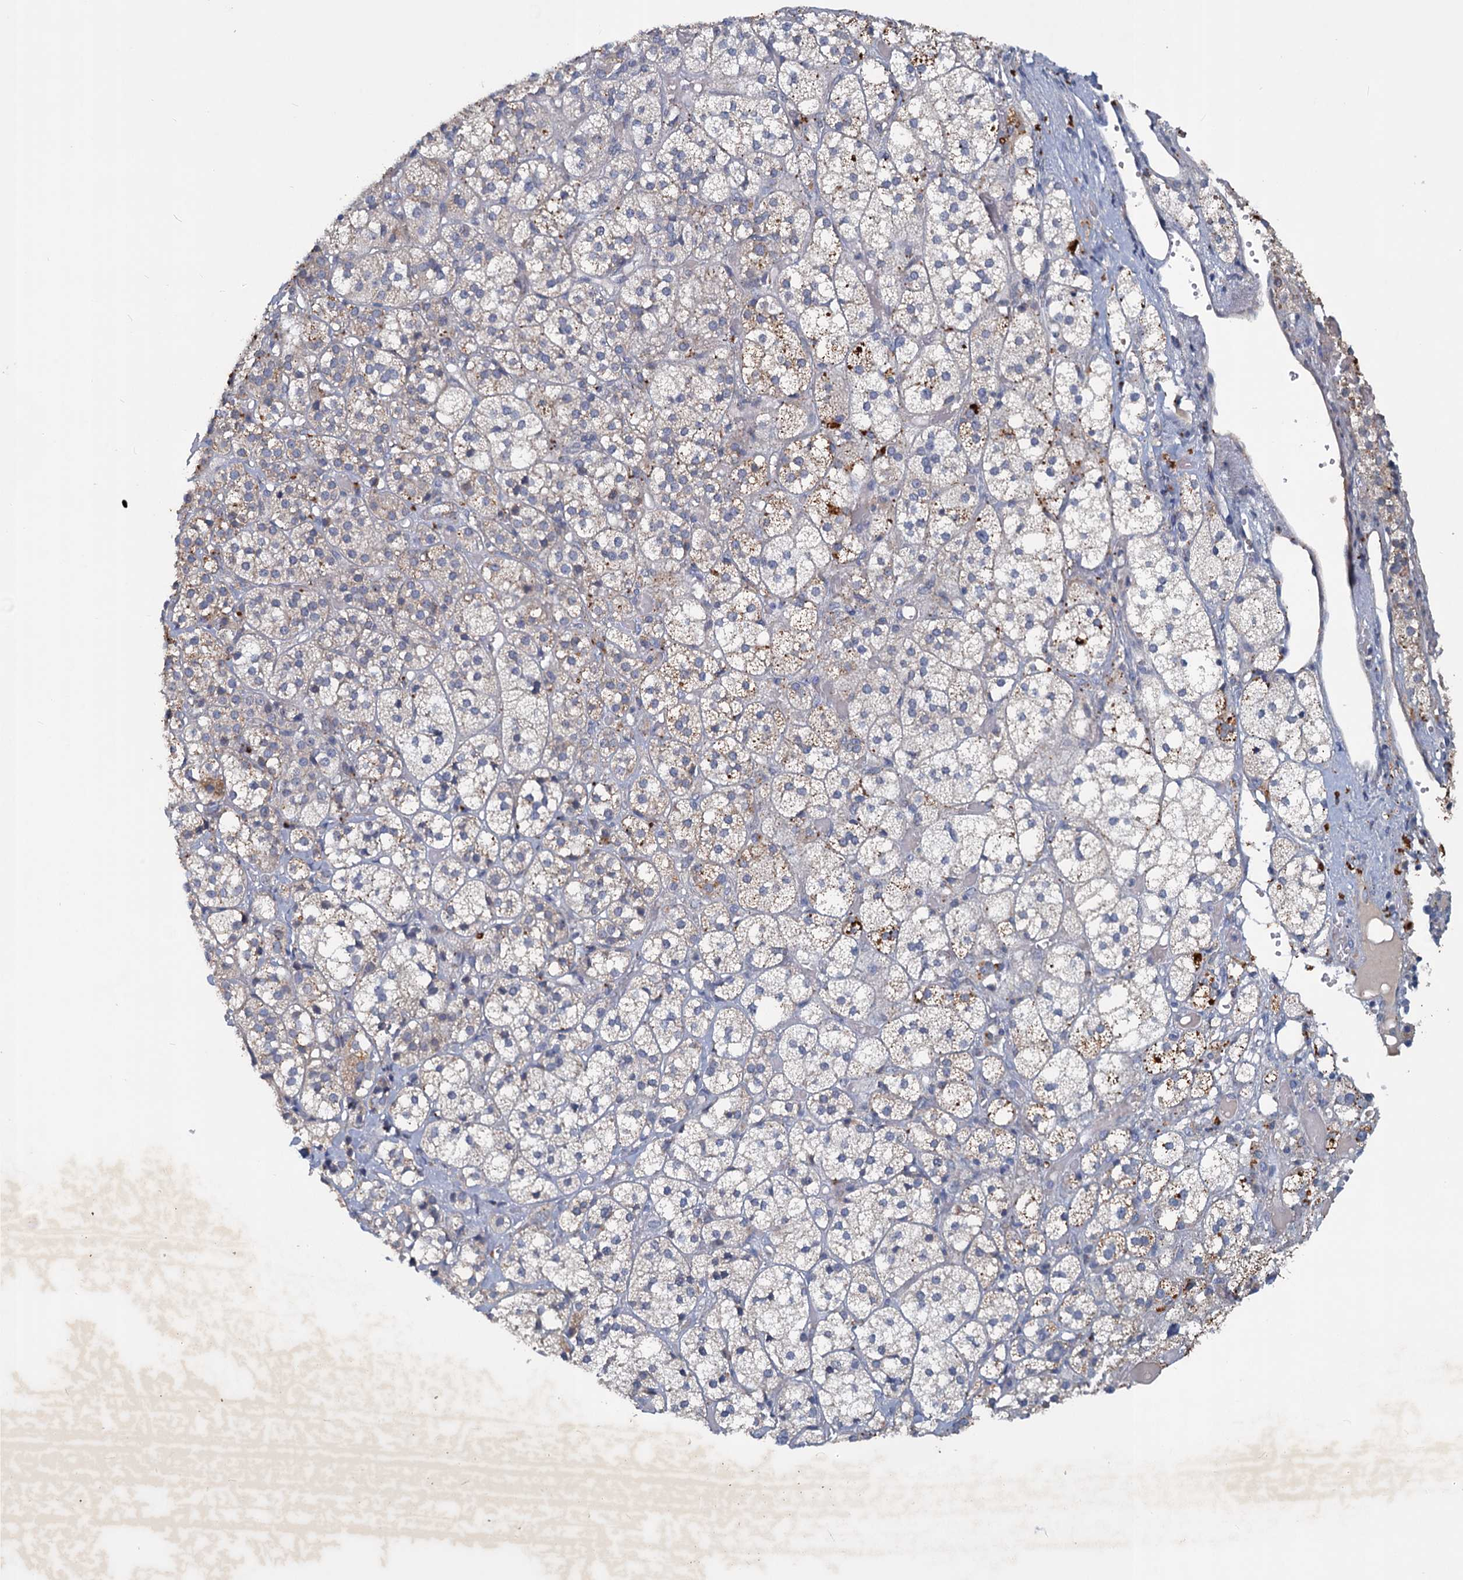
{"staining": {"intensity": "moderate", "quantity": "<25%", "location": "cytoplasmic/membranous"}, "tissue": "adrenal gland", "cell_type": "Glandular cells", "image_type": "normal", "snomed": [{"axis": "morphology", "description": "Normal tissue, NOS"}, {"axis": "topography", "description": "Adrenal gland"}], "caption": "A micrograph showing moderate cytoplasmic/membranous expression in about <25% of glandular cells in normal adrenal gland, as visualized by brown immunohistochemical staining.", "gene": "SLC2A7", "patient": {"sex": "female", "age": 61}}